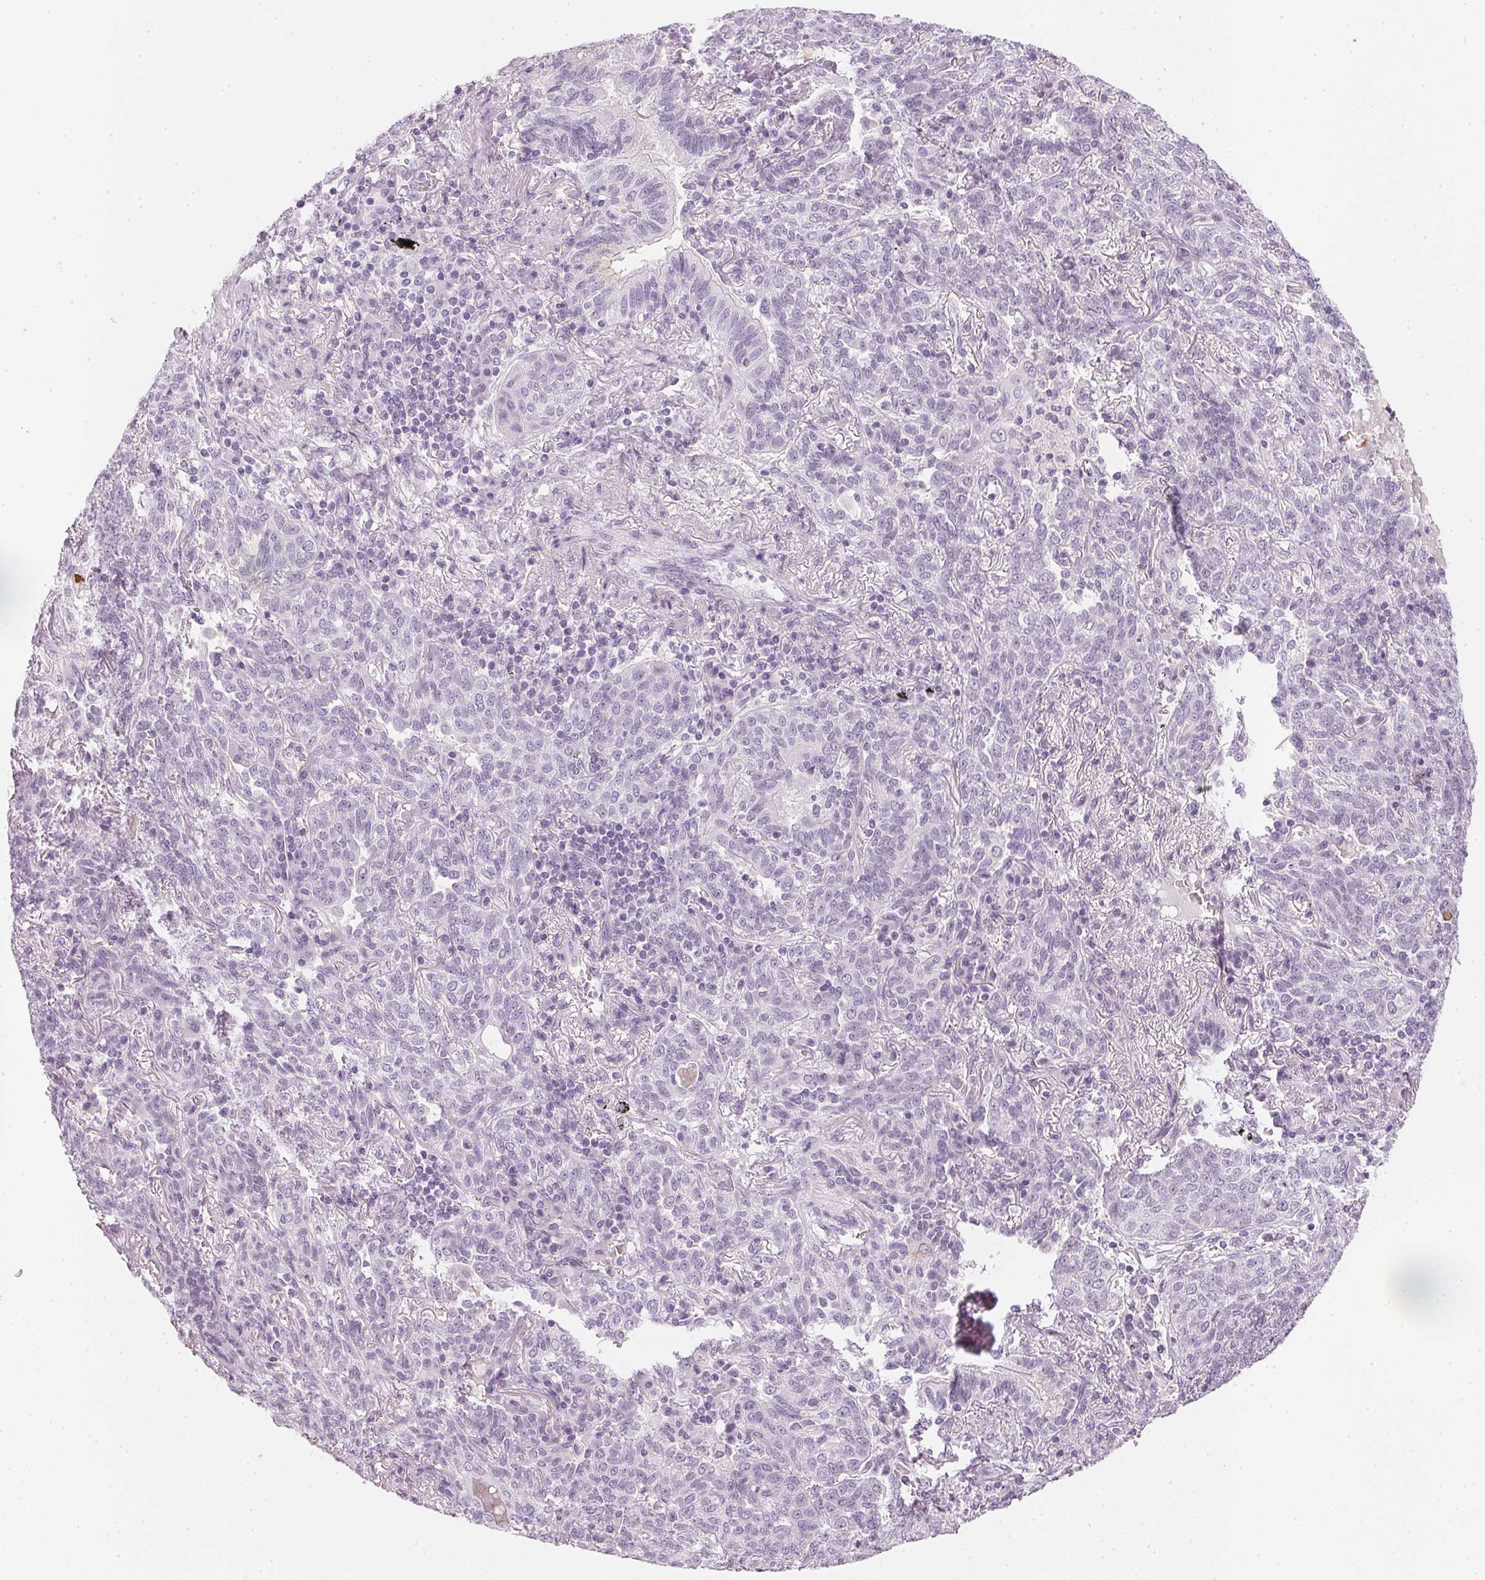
{"staining": {"intensity": "negative", "quantity": "none", "location": "none"}, "tissue": "lung cancer", "cell_type": "Tumor cells", "image_type": "cancer", "snomed": [{"axis": "morphology", "description": "Squamous cell carcinoma, NOS"}, {"axis": "topography", "description": "Lung"}], "caption": "IHC photomicrograph of neoplastic tissue: lung cancer (squamous cell carcinoma) stained with DAB (3,3'-diaminobenzidine) demonstrates no significant protein positivity in tumor cells.", "gene": "CHST4", "patient": {"sex": "female", "age": 70}}